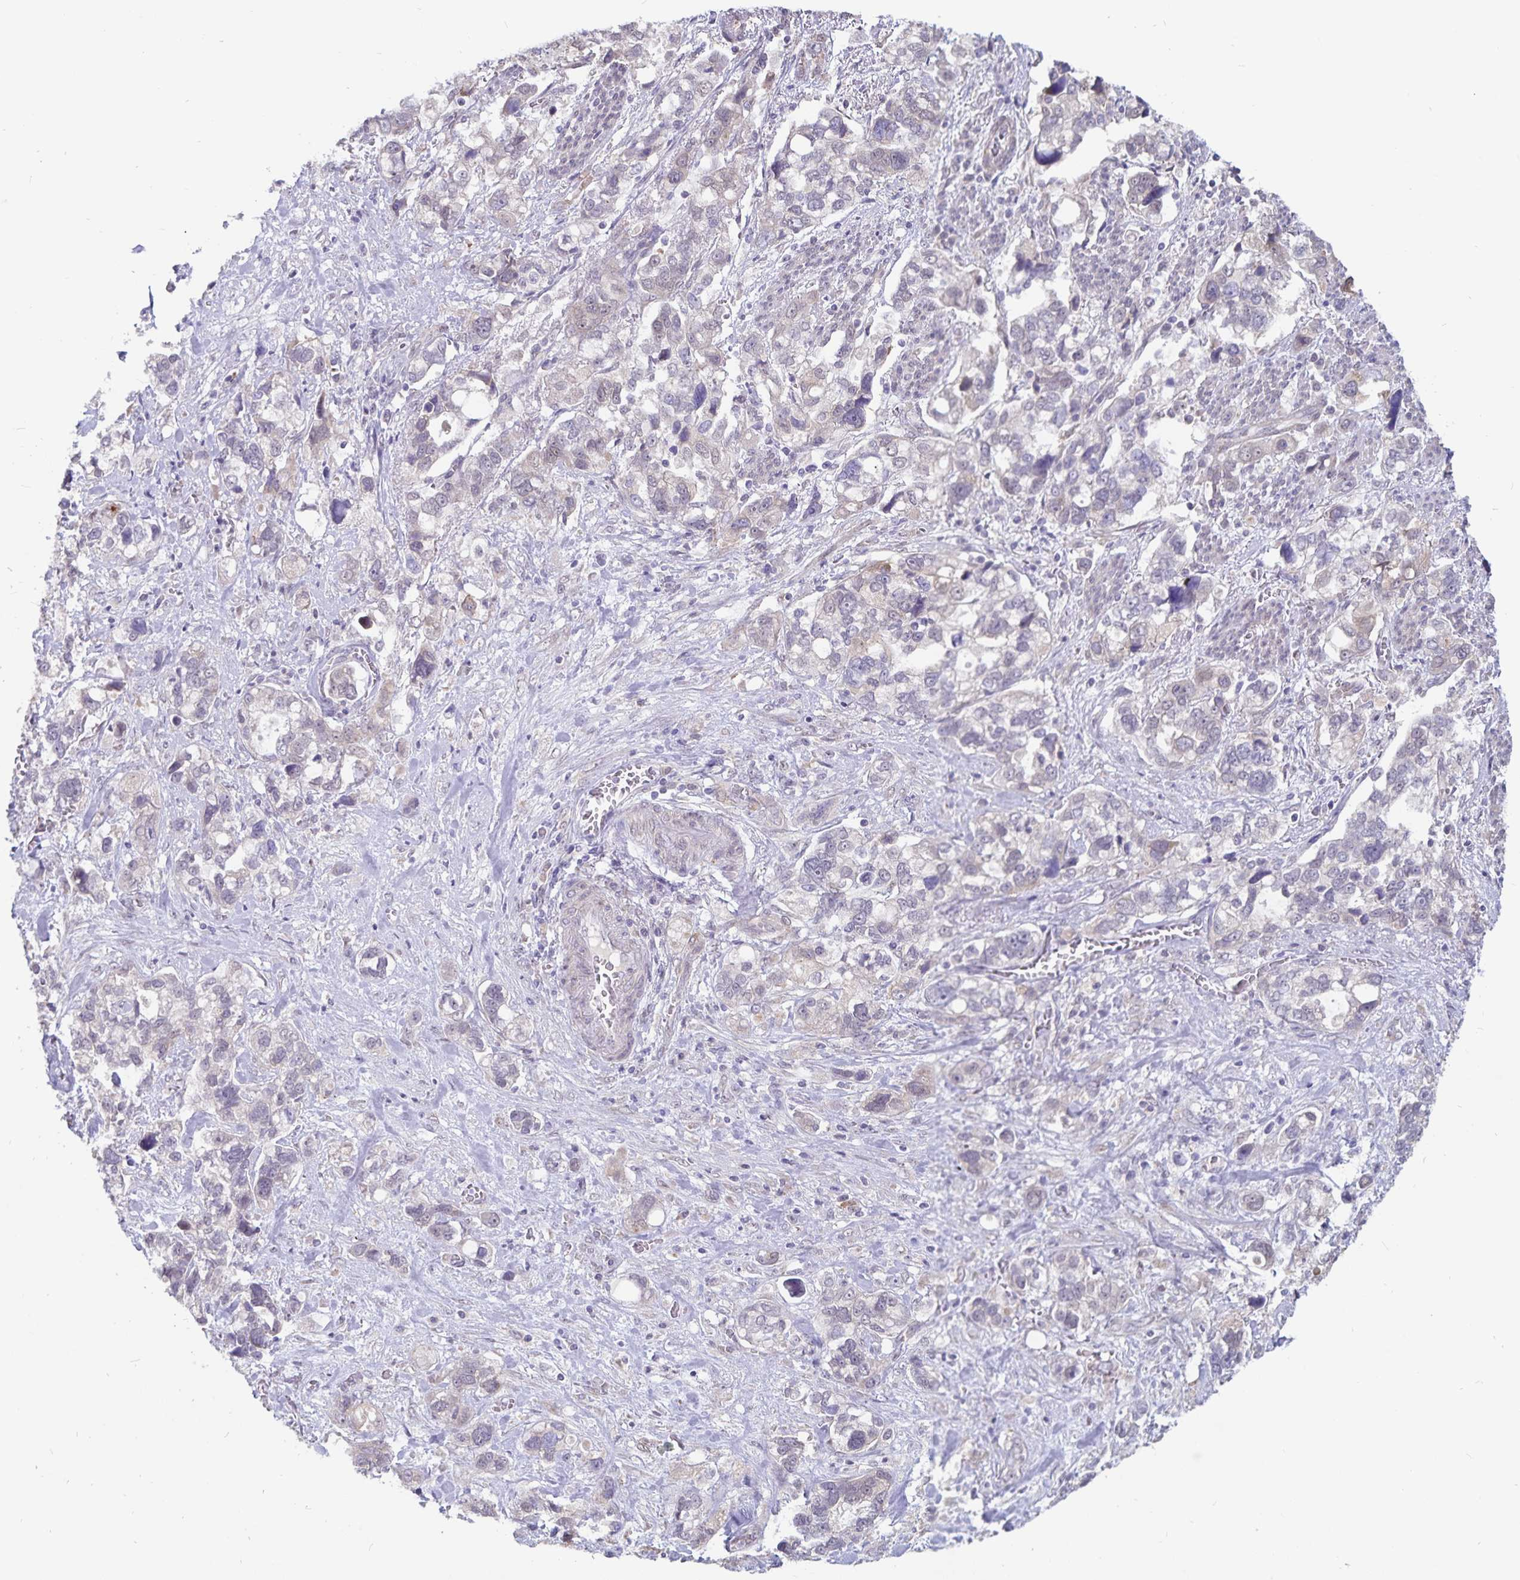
{"staining": {"intensity": "weak", "quantity": "<25%", "location": "cytoplasmic/membranous"}, "tissue": "stomach cancer", "cell_type": "Tumor cells", "image_type": "cancer", "snomed": [{"axis": "morphology", "description": "Adenocarcinoma, NOS"}, {"axis": "topography", "description": "Stomach, upper"}], "caption": "The immunohistochemistry histopathology image has no significant staining in tumor cells of stomach adenocarcinoma tissue.", "gene": "ATP2A2", "patient": {"sex": "female", "age": 81}}